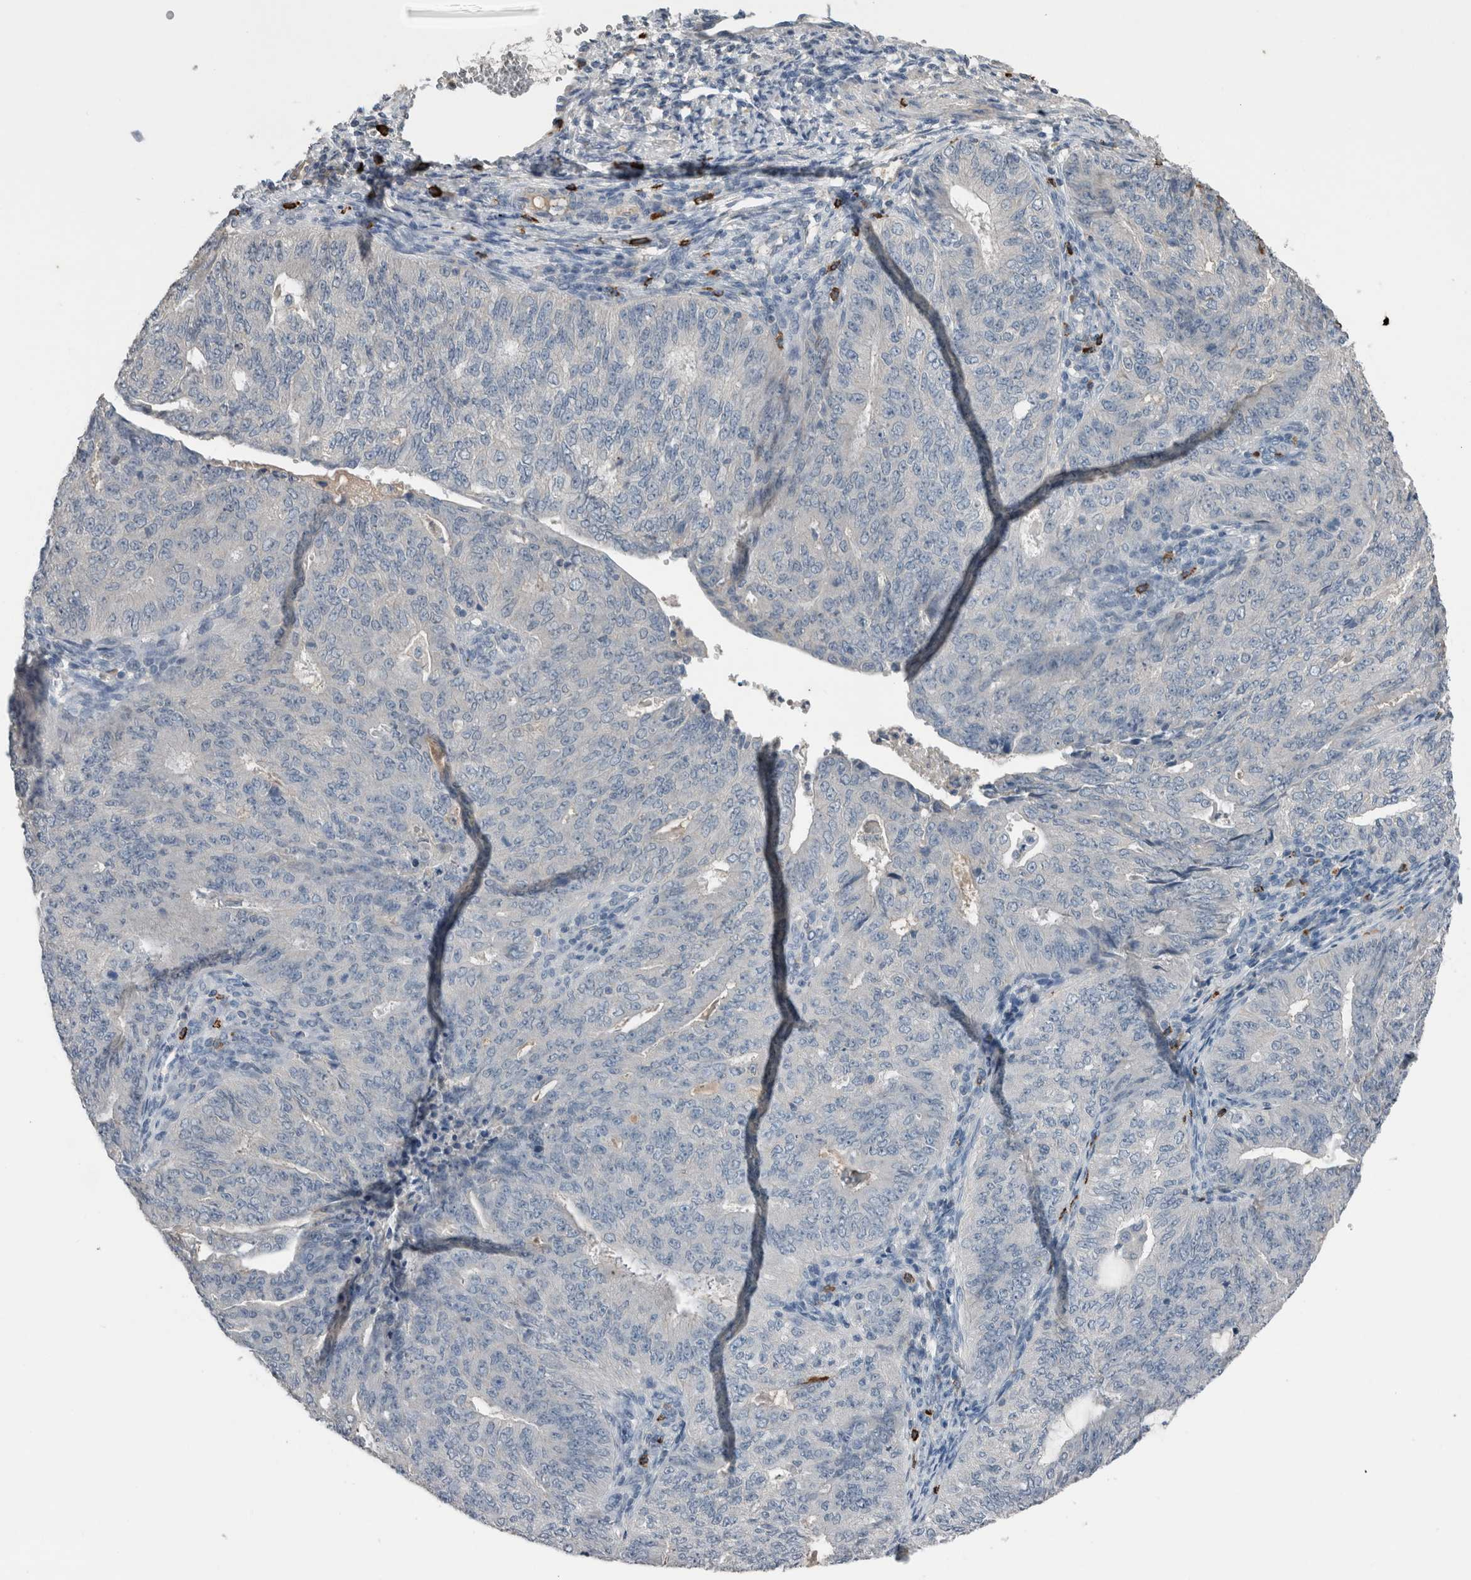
{"staining": {"intensity": "negative", "quantity": "none", "location": "none"}, "tissue": "endometrial cancer", "cell_type": "Tumor cells", "image_type": "cancer", "snomed": [{"axis": "morphology", "description": "Adenocarcinoma, NOS"}, {"axis": "topography", "description": "Endometrium"}], "caption": "DAB immunohistochemical staining of adenocarcinoma (endometrial) reveals no significant expression in tumor cells.", "gene": "CRNN", "patient": {"sex": "female", "age": 32}}